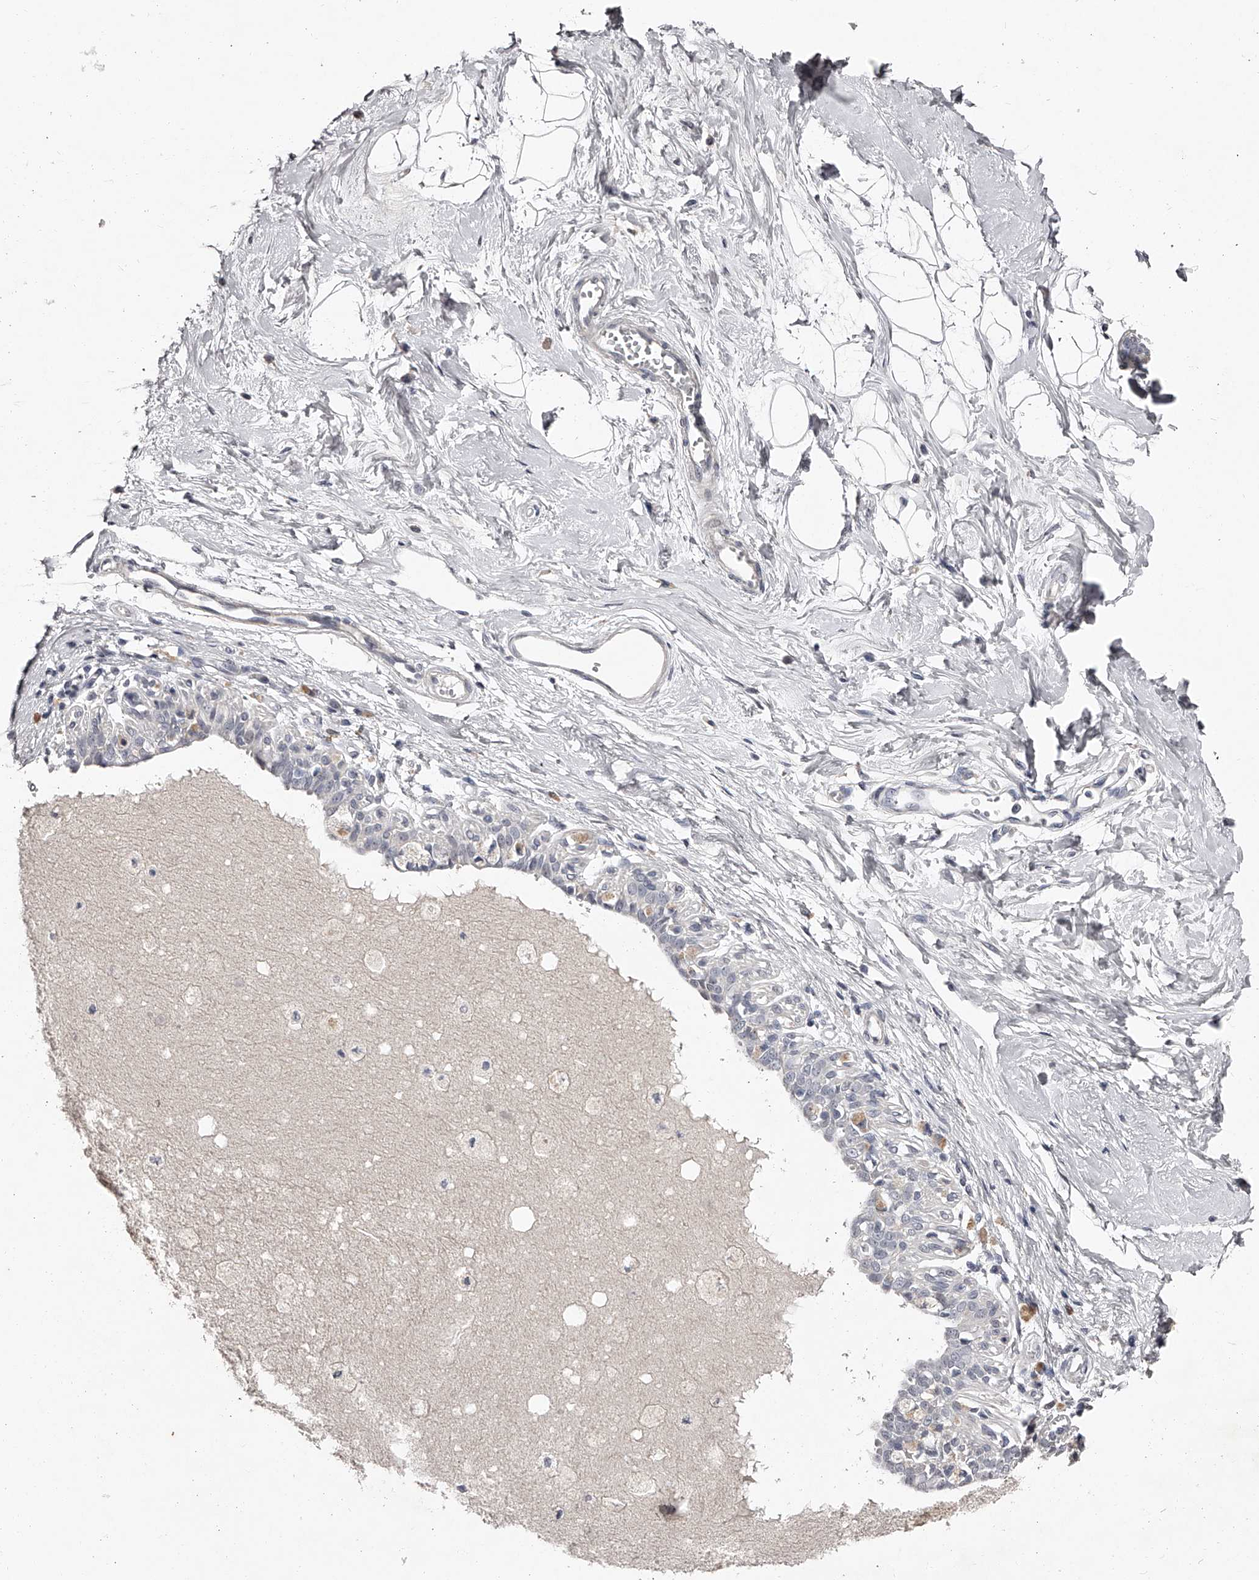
{"staining": {"intensity": "negative", "quantity": "none", "location": "none"}, "tissue": "breast", "cell_type": "Adipocytes", "image_type": "normal", "snomed": [{"axis": "morphology", "description": "Normal tissue, NOS"}, {"axis": "topography", "description": "Breast"}], "caption": "A high-resolution histopathology image shows immunohistochemistry staining of unremarkable breast, which shows no significant staining in adipocytes. (Brightfield microscopy of DAB (3,3'-diaminobenzidine) immunohistochemistry (IHC) at high magnification).", "gene": "NT5DC1", "patient": {"sex": "female", "age": 45}}